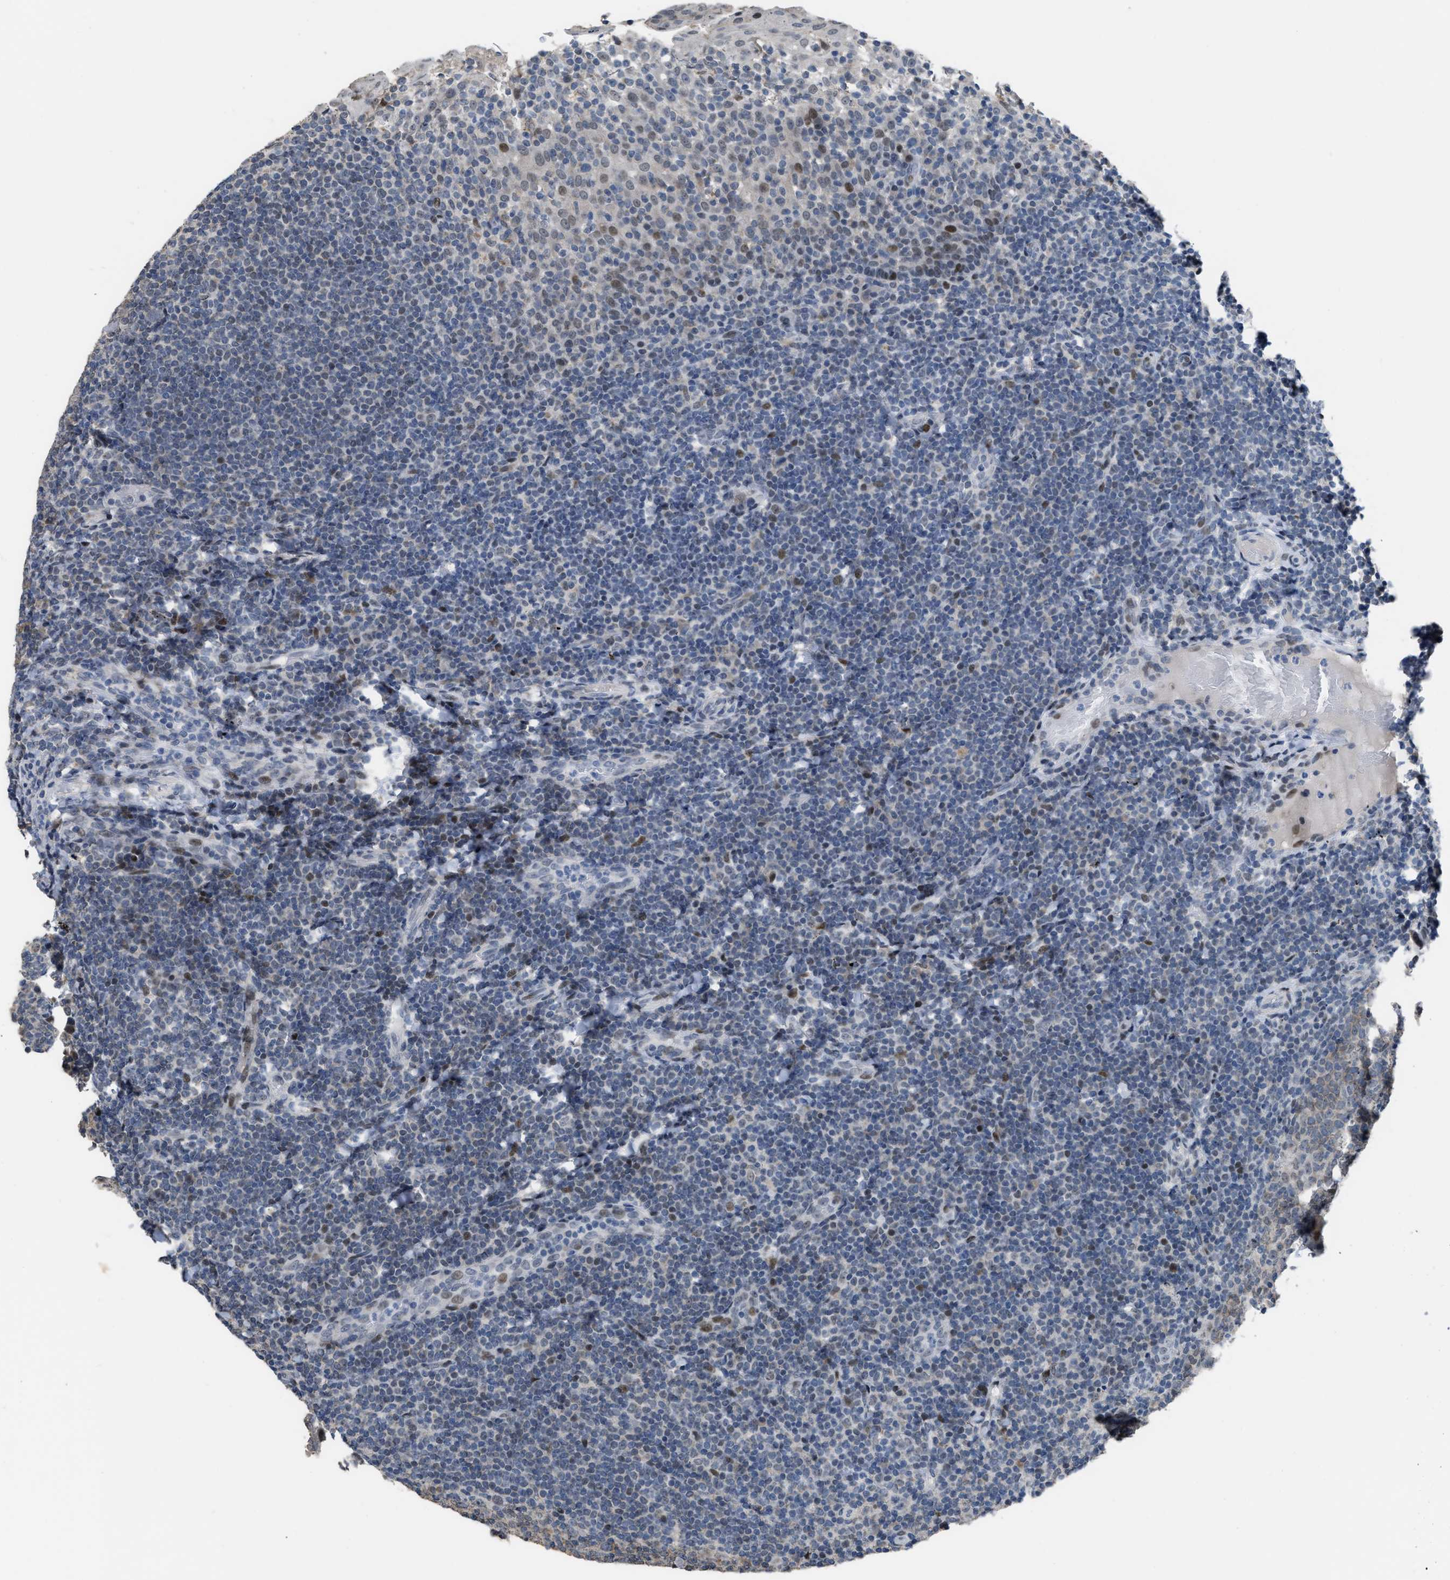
{"staining": {"intensity": "moderate", "quantity": ">75%", "location": "cytoplasmic/membranous,nuclear"}, "tissue": "tonsil", "cell_type": "Germinal center cells", "image_type": "normal", "snomed": [{"axis": "morphology", "description": "Normal tissue, NOS"}, {"axis": "topography", "description": "Tonsil"}], "caption": "Immunohistochemistry image of benign tonsil: human tonsil stained using IHC shows medium levels of moderate protein expression localized specifically in the cytoplasmic/membranous,nuclear of germinal center cells, appearing as a cytoplasmic/membranous,nuclear brown color.", "gene": "SETDB1", "patient": {"sex": "female", "age": 19}}